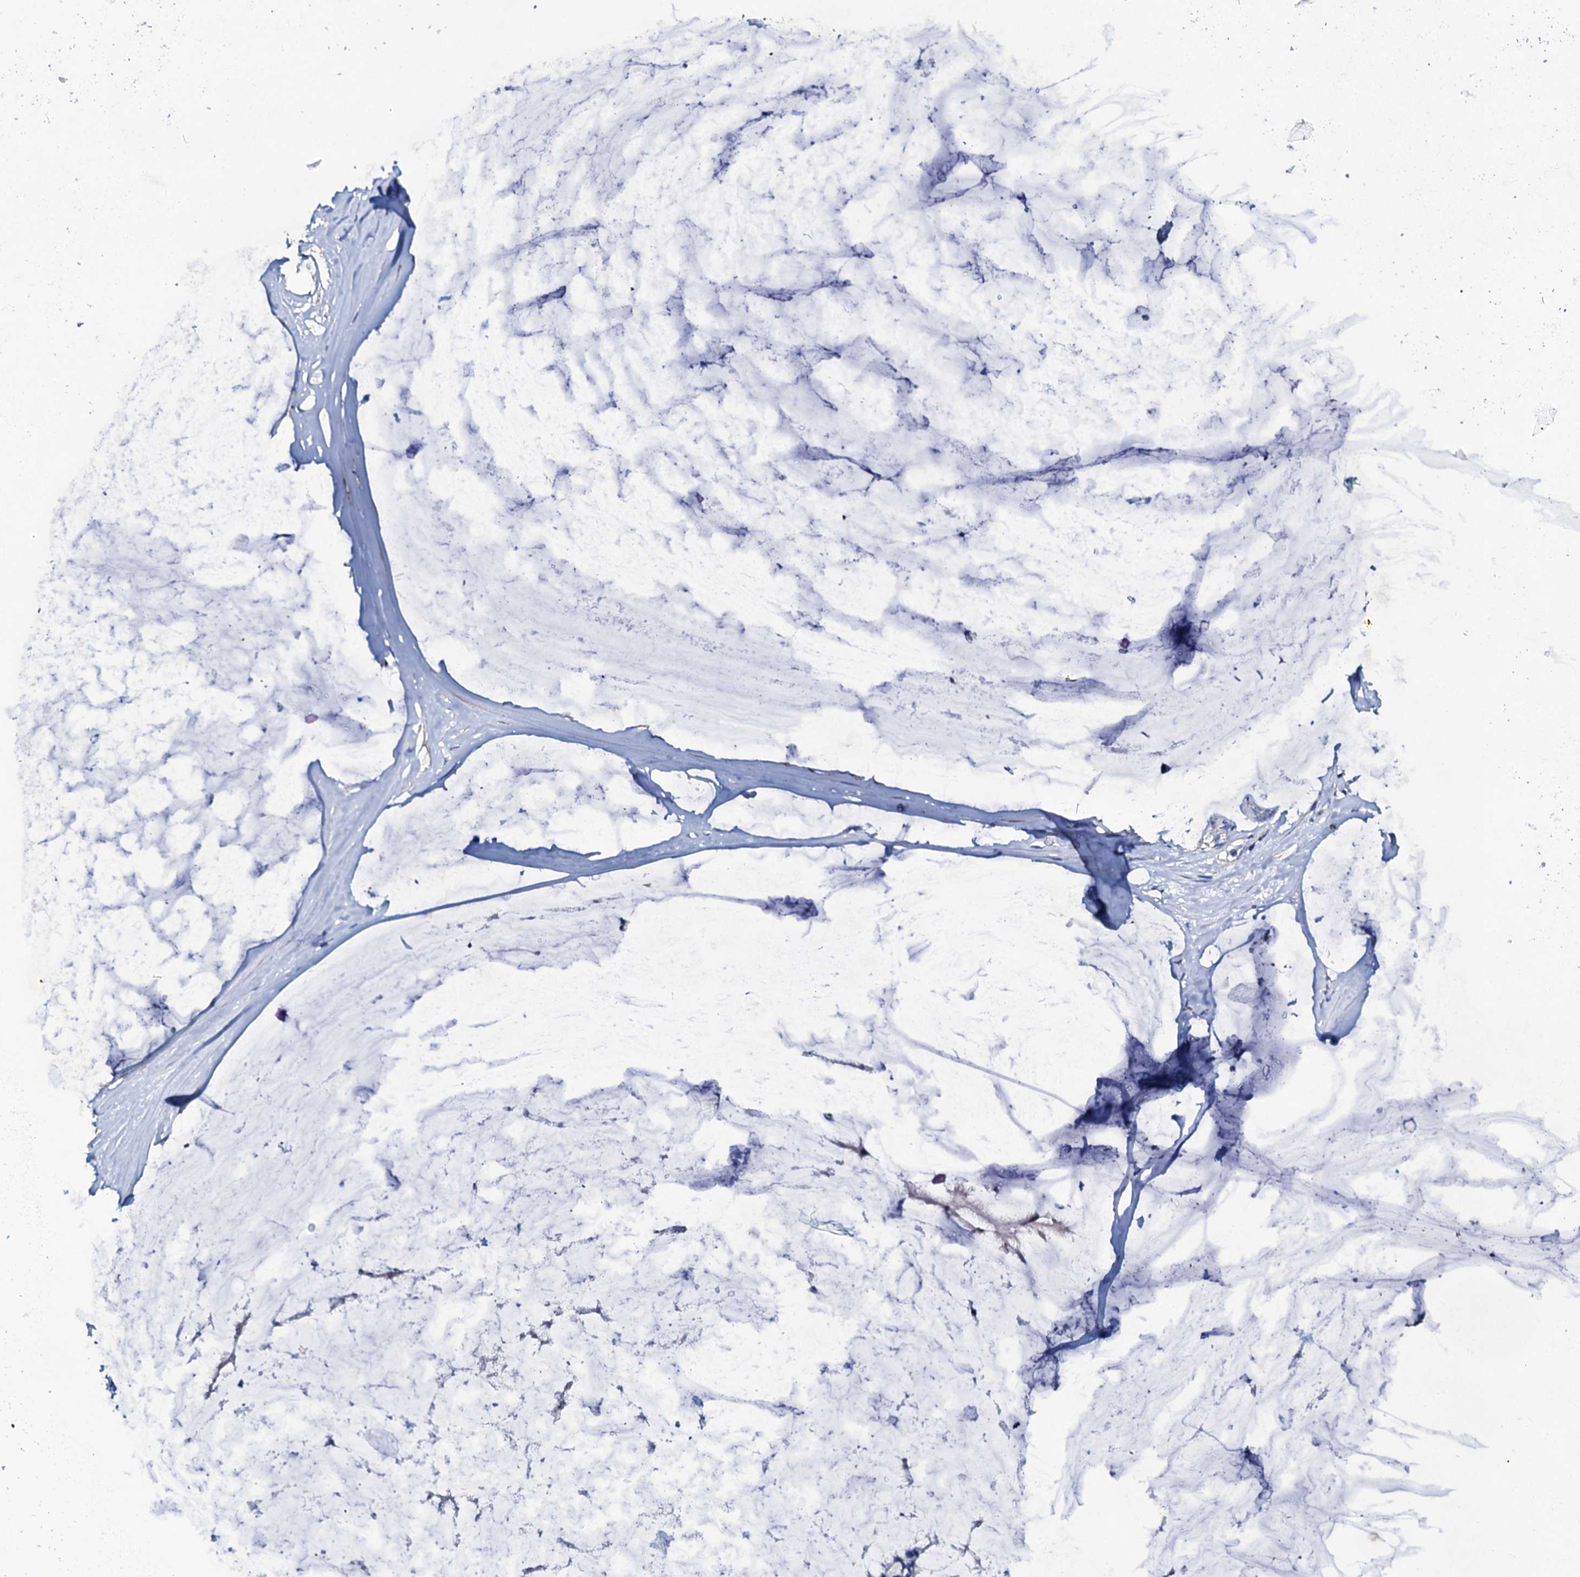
{"staining": {"intensity": "negative", "quantity": "none", "location": "none"}, "tissue": "ovarian cancer", "cell_type": "Tumor cells", "image_type": "cancer", "snomed": [{"axis": "morphology", "description": "Cystadenocarcinoma, mucinous, NOS"}, {"axis": "topography", "description": "Ovary"}], "caption": "An immunohistochemistry (IHC) histopathology image of ovarian mucinous cystadenocarcinoma is shown. There is no staining in tumor cells of ovarian mucinous cystadenocarcinoma.", "gene": "SLC37A4", "patient": {"sex": "female", "age": 39}}